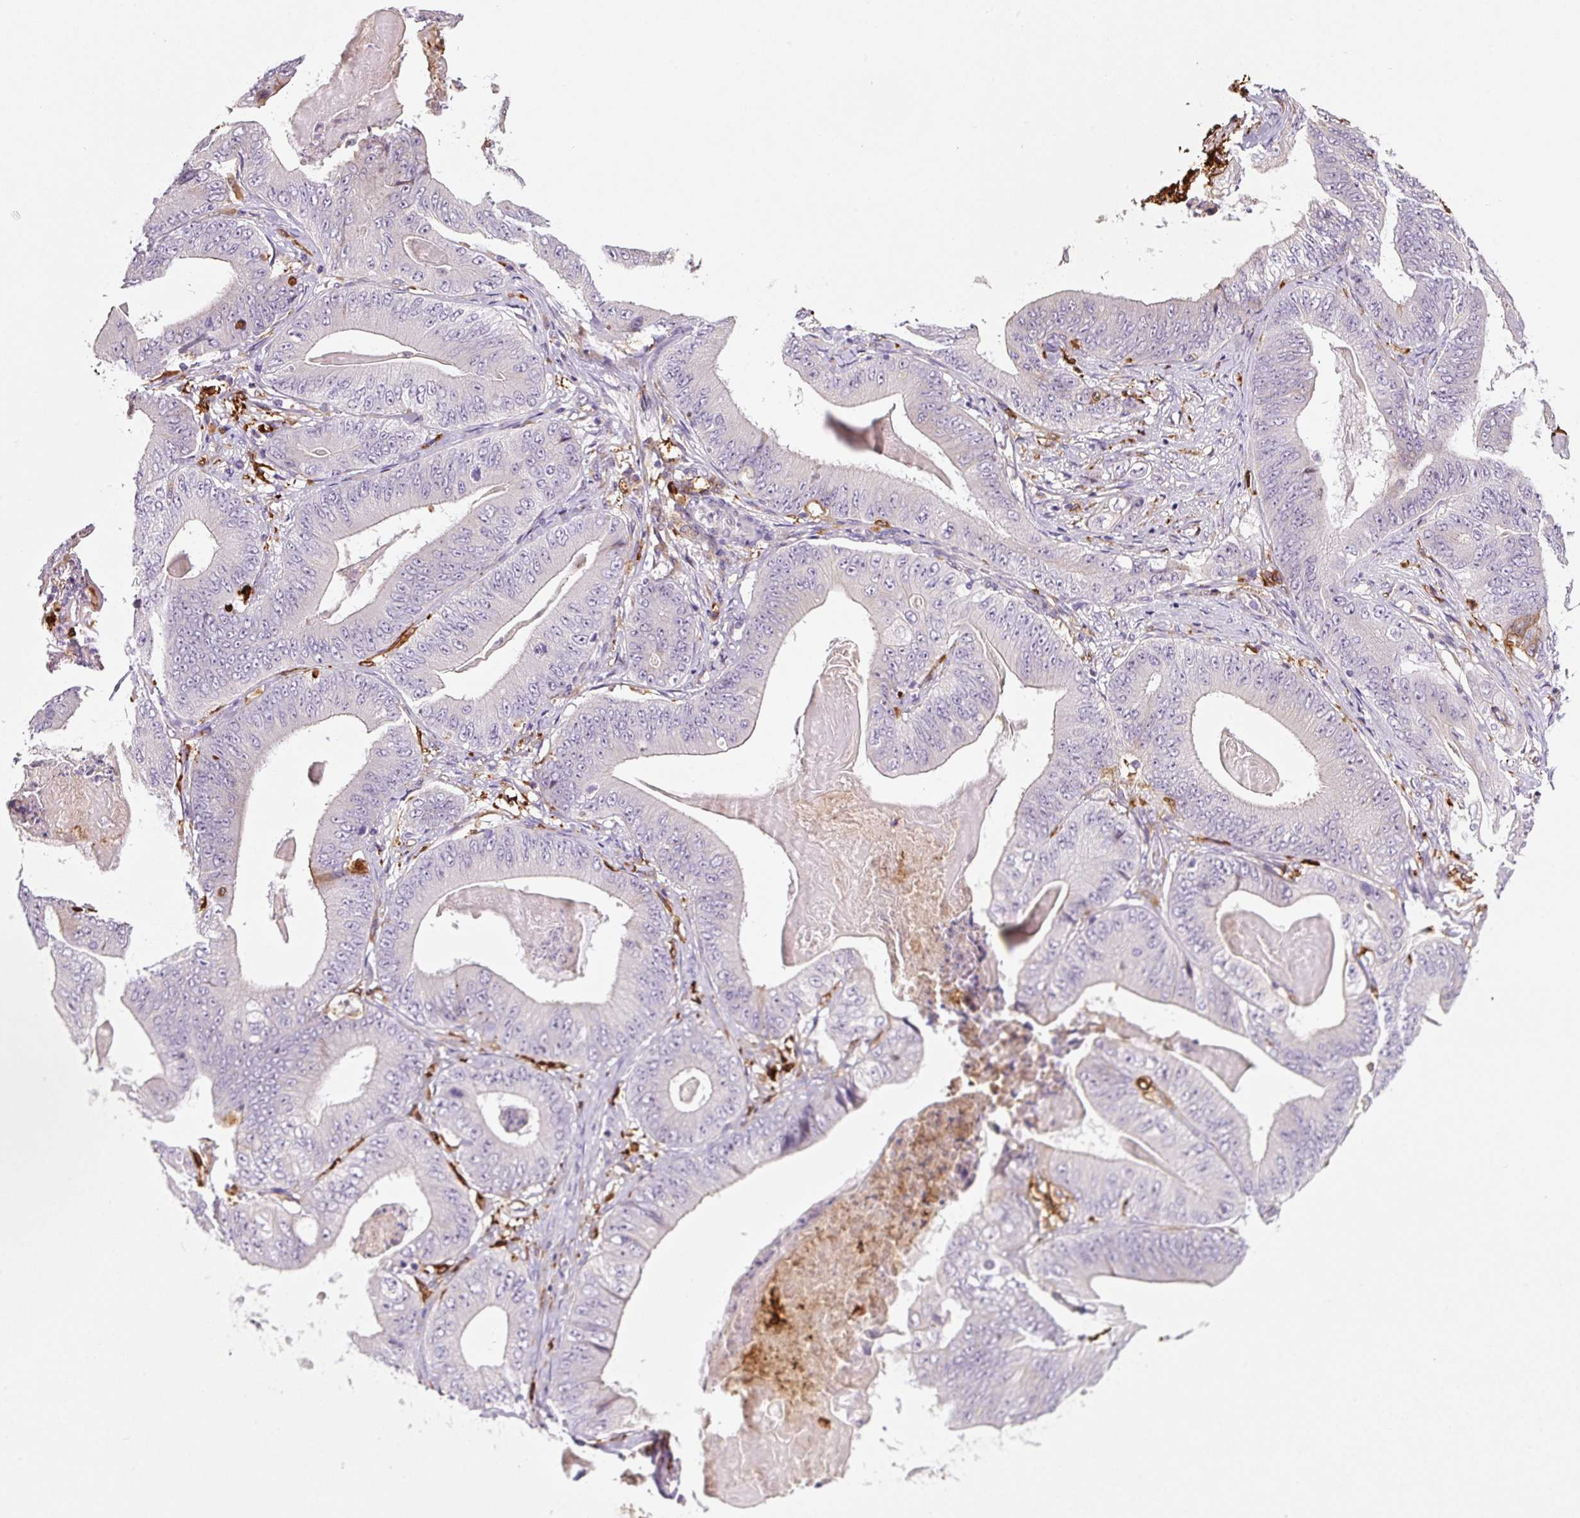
{"staining": {"intensity": "negative", "quantity": "none", "location": "none"}, "tissue": "stomach cancer", "cell_type": "Tumor cells", "image_type": "cancer", "snomed": [{"axis": "morphology", "description": "Adenocarcinoma, NOS"}, {"axis": "topography", "description": "Stomach"}], "caption": "Human stomach cancer (adenocarcinoma) stained for a protein using immunohistochemistry shows no expression in tumor cells.", "gene": "FUT10", "patient": {"sex": "female", "age": 73}}